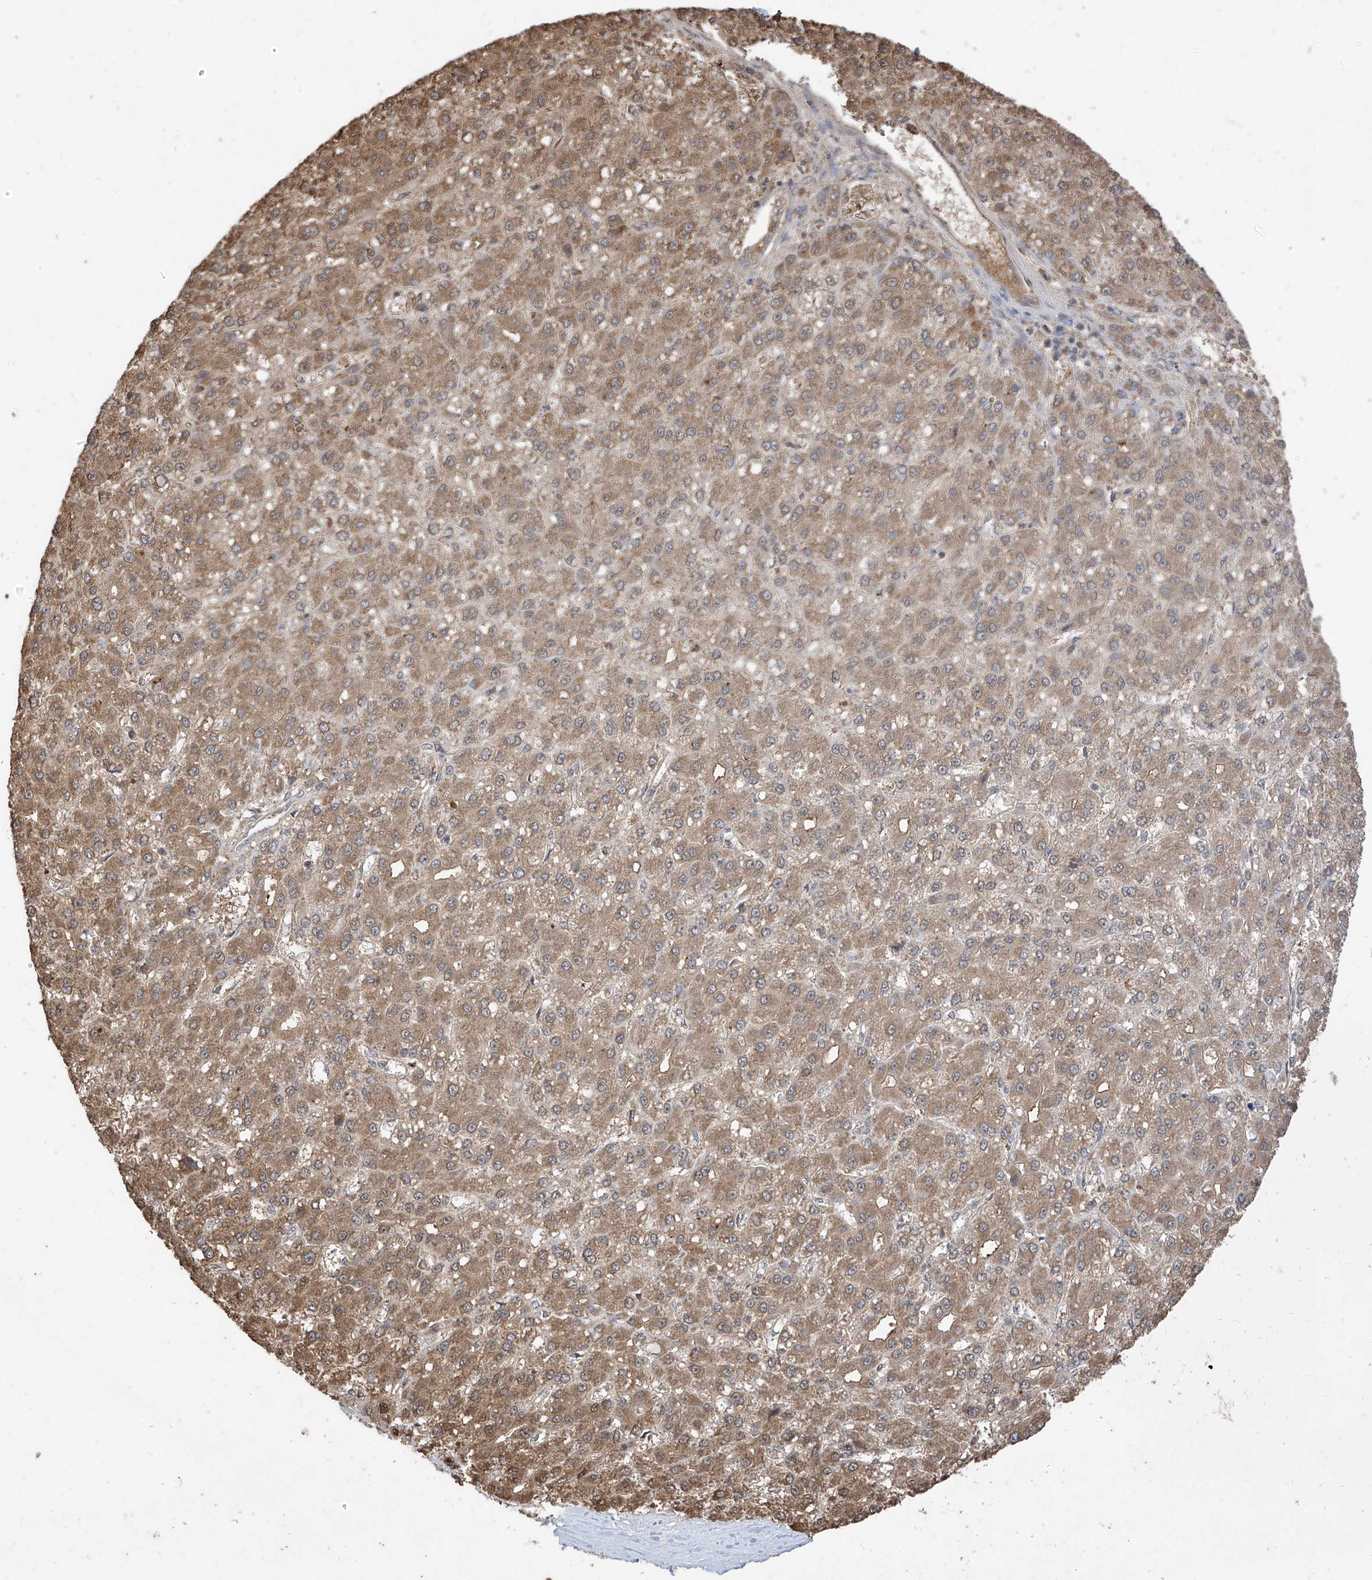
{"staining": {"intensity": "moderate", "quantity": ">75%", "location": "cytoplasmic/membranous"}, "tissue": "liver cancer", "cell_type": "Tumor cells", "image_type": "cancer", "snomed": [{"axis": "morphology", "description": "Carcinoma, Hepatocellular, NOS"}, {"axis": "topography", "description": "Liver"}], "caption": "Protein expression analysis of liver hepatocellular carcinoma reveals moderate cytoplasmic/membranous positivity in approximately >75% of tumor cells.", "gene": "PNPT1", "patient": {"sex": "male", "age": 67}}